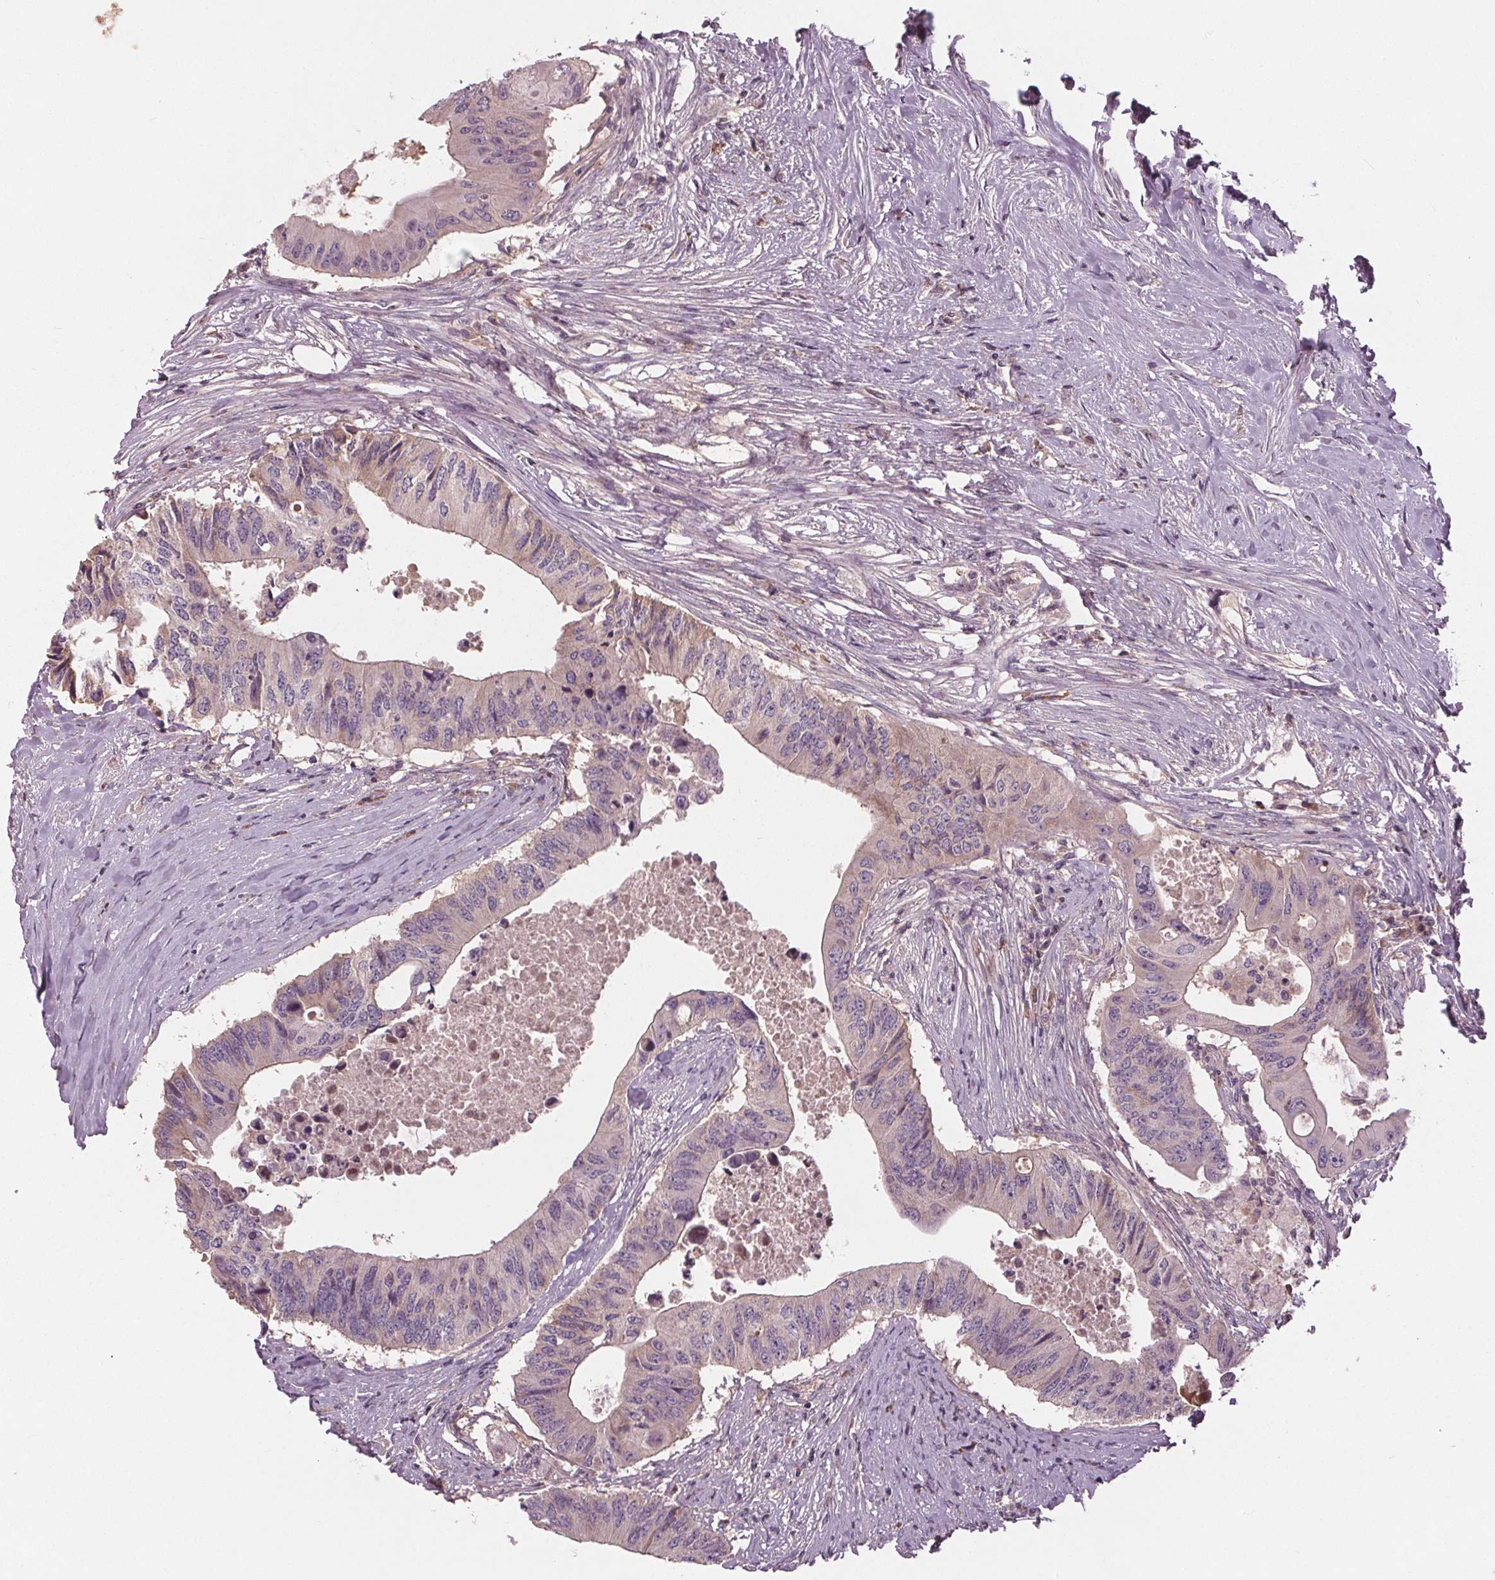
{"staining": {"intensity": "negative", "quantity": "none", "location": "none"}, "tissue": "colorectal cancer", "cell_type": "Tumor cells", "image_type": "cancer", "snomed": [{"axis": "morphology", "description": "Adenocarcinoma, NOS"}, {"axis": "topography", "description": "Colon"}], "caption": "A high-resolution image shows immunohistochemistry (IHC) staining of colorectal cancer, which shows no significant staining in tumor cells.", "gene": "PDGFD", "patient": {"sex": "male", "age": 71}}